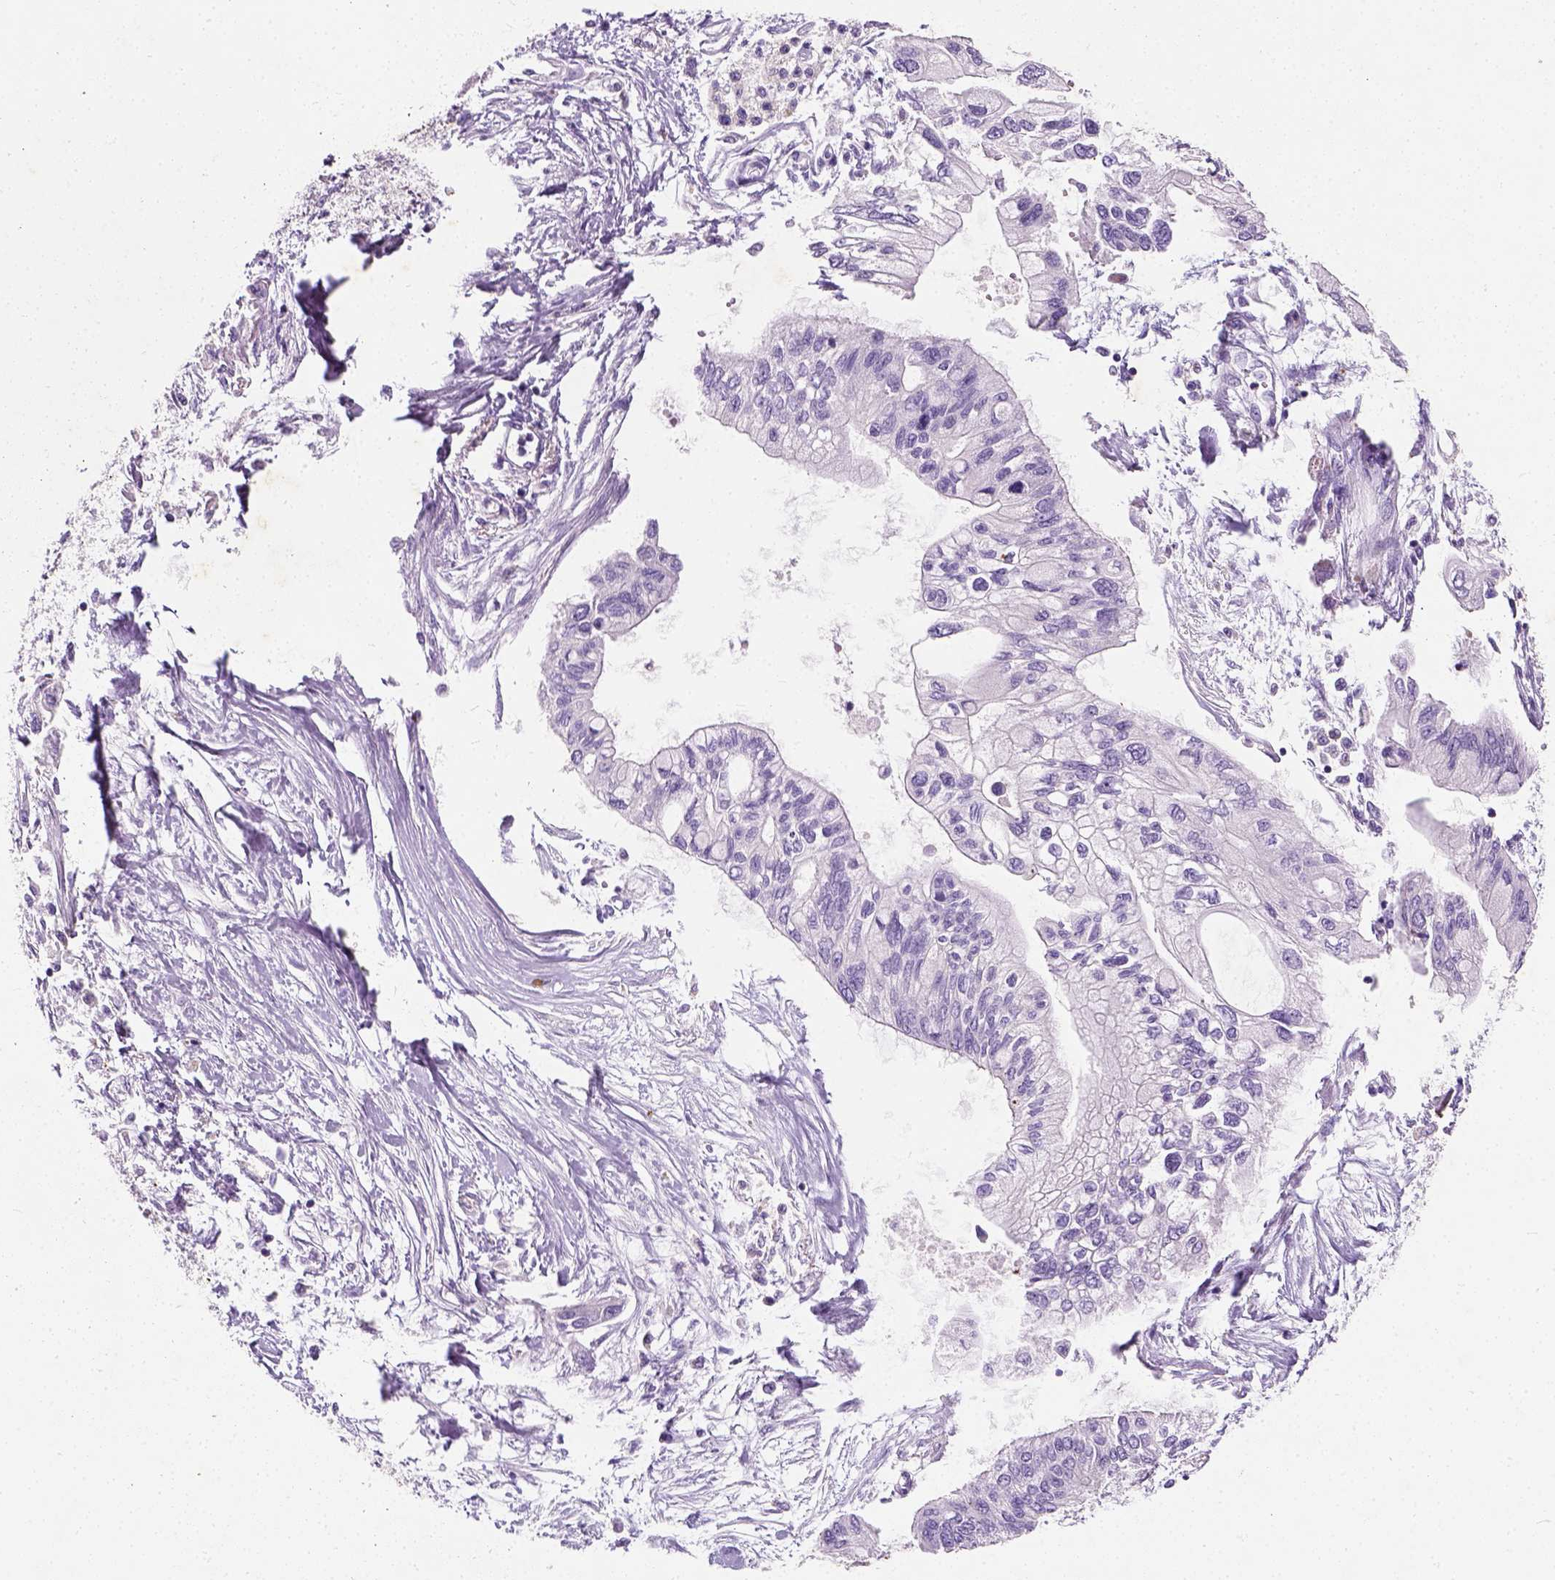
{"staining": {"intensity": "negative", "quantity": "none", "location": "none"}, "tissue": "pancreatic cancer", "cell_type": "Tumor cells", "image_type": "cancer", "snomed": [{"axis": "morphology", "description": "Adenocarcinoma, NOS"}, {"axis": "topography", "description": "Pancreas"}], "caption": "The micrograph reveals no staining of tumor cells in pancreatic cancer.", "gene": "CHODL", "patient": {"sex": "female", "age": 77}}